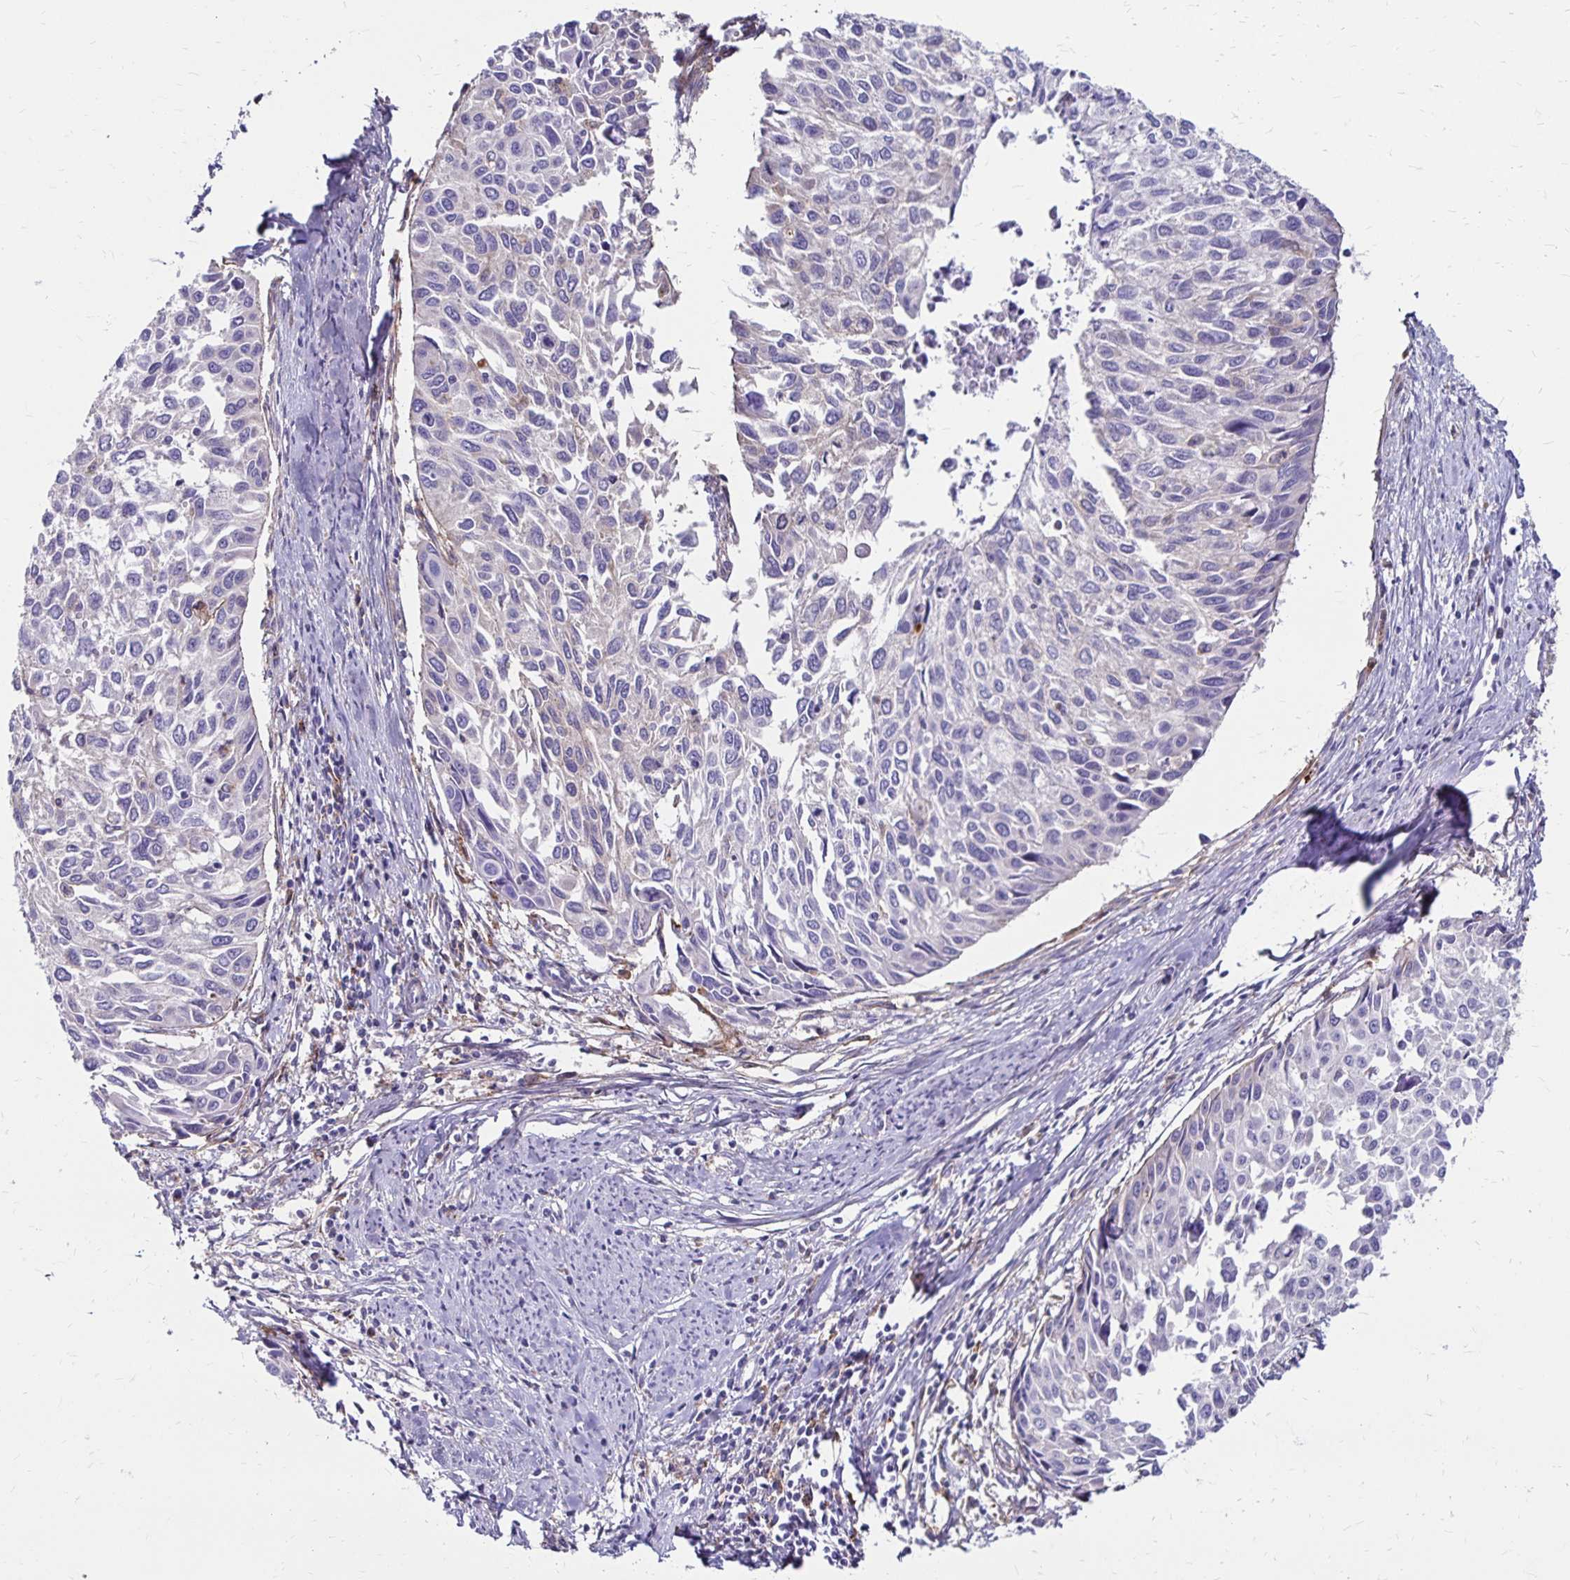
{"staining": {"intensity": "negative", "quantity": "none", "location": "none"}, "tissue": "cervical cancer", "cell_type": "Tumor cells", "image_type": "cancer", "snomed": [{"axis": "morphology", "description": "Squamous cell carcinoma, NOS"}, {"axis": "topography", "description": "Cervix"}], "caption": "DAB (3,3'-diaminobenzidine) immunohistochemical staining of human cervical squamous cell carcinoma displays no significant staining in tumor cells.", "gene": "TNS3", "patient": {"sex": "female", "age": 50}}